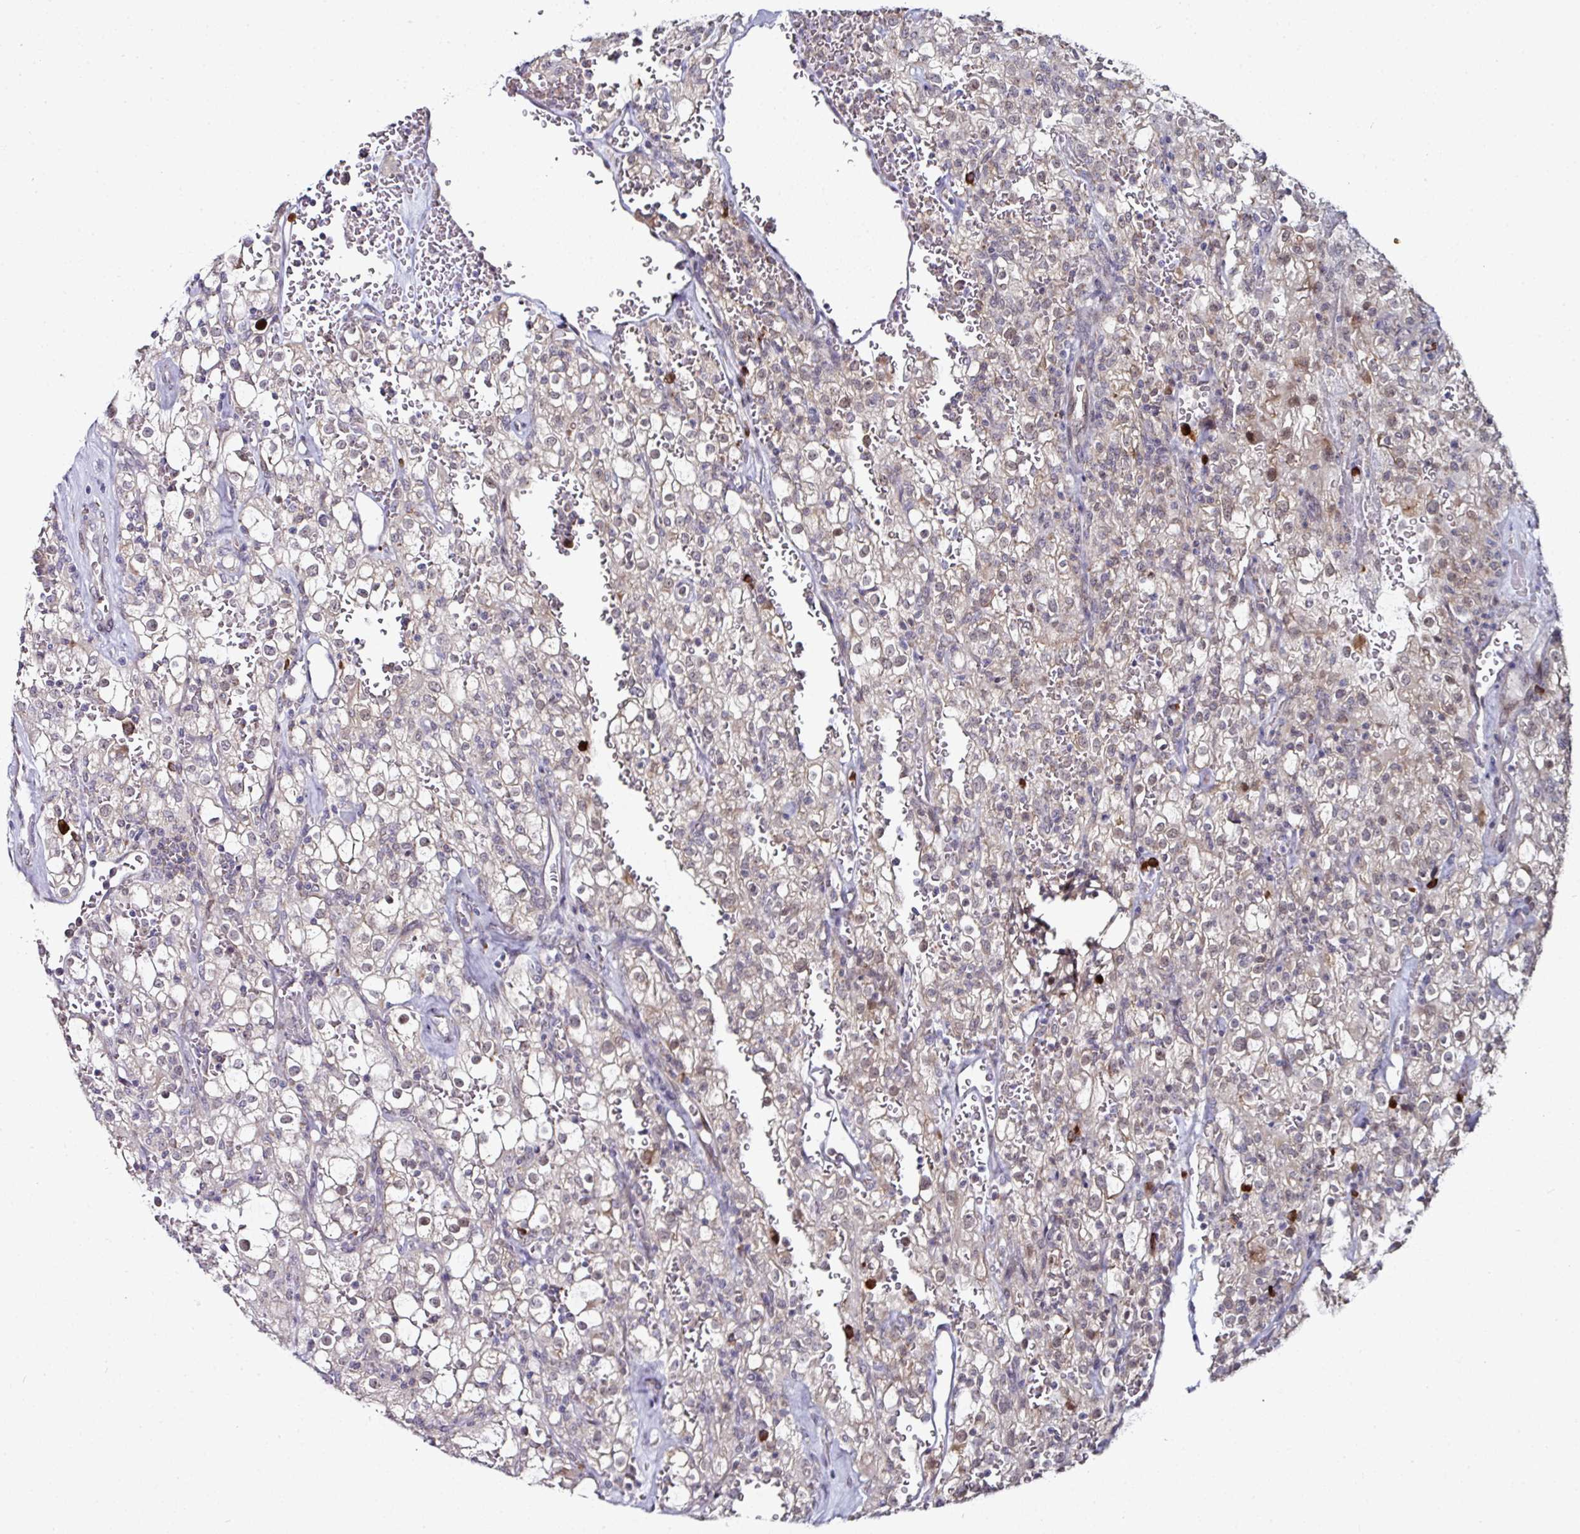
{"staining": {"intensity": "negative", "quantity": "none", "location": "none"}, "tissue": "renal cancer", "cell_type": "Tumor cells", "image_type": "cancer", "snomed": [{"axis": "morphology", "description": "Adenocarcinoma, NOS"}, {"axis": "topography", "description": "Kidney"}], "caption": "Tumor cells show no significant expression in renal adenocarcinoma. (Brightfield microscopy of DAB immunohistochemistry (IHC) at high magnification).", "gene": "APOLD1", "patient": {"sex": "female", "age": 74}}